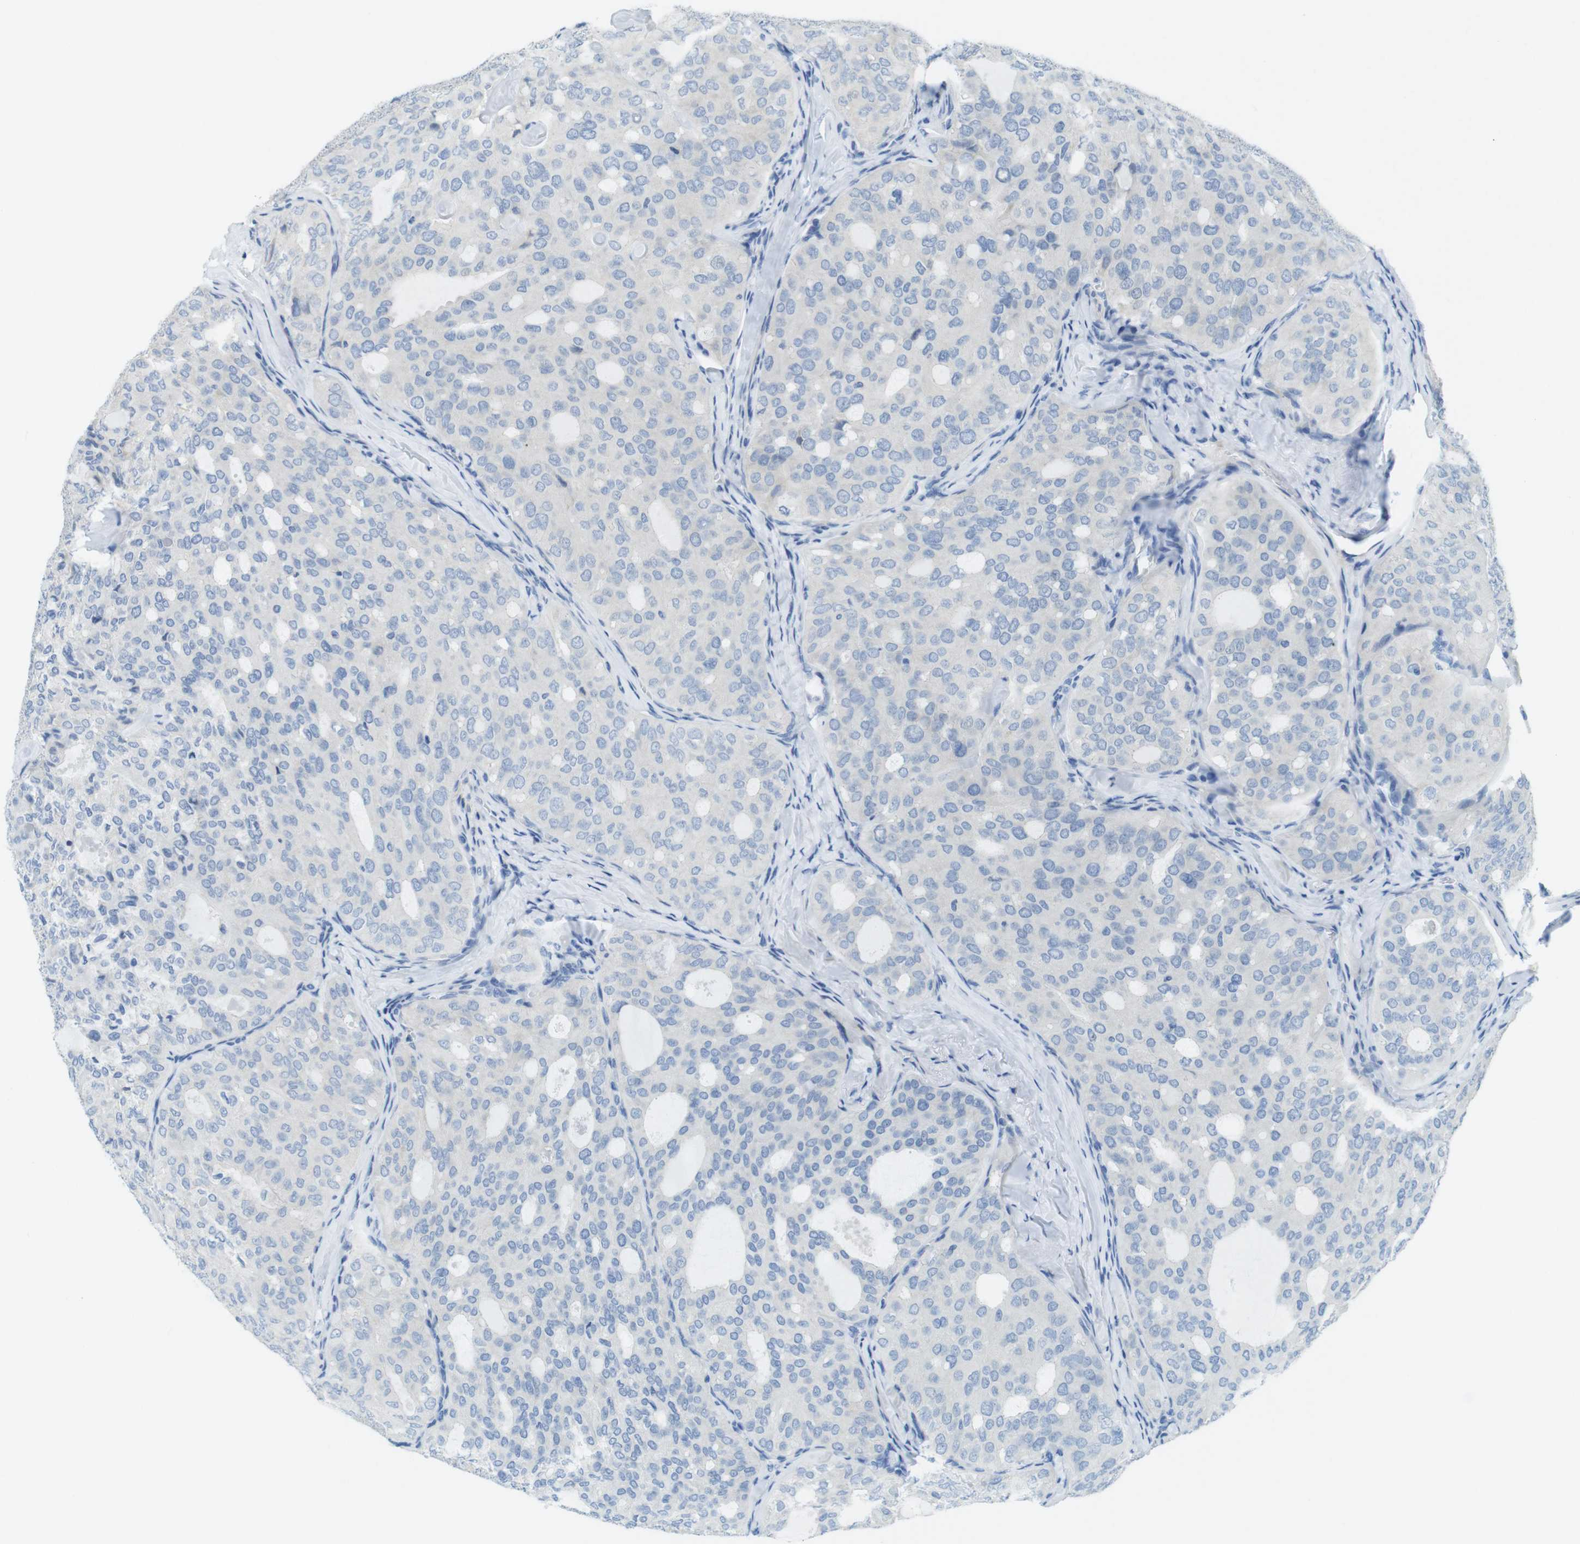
{"staining": {"intensity": "negative", "quantity": "none", "location": "none"}, "tissue": "thyroid cancer", "cell_type": "Tumor cells", "image_type": "cancer", "snomed": [{"axis": "morphology", "description": "Follicular adenoma carcinoma, NOS"}, {"axis": "topography", "description": "Thyroid gland"}], "caption": "High power microscopy photomicrograph of an IHC image of follicular adenoma carcinoma (thyroid), revealing no significant expression in tumor cells.", "gene": "ASIC5", "patient": {"sex": "male", "age": 75}}